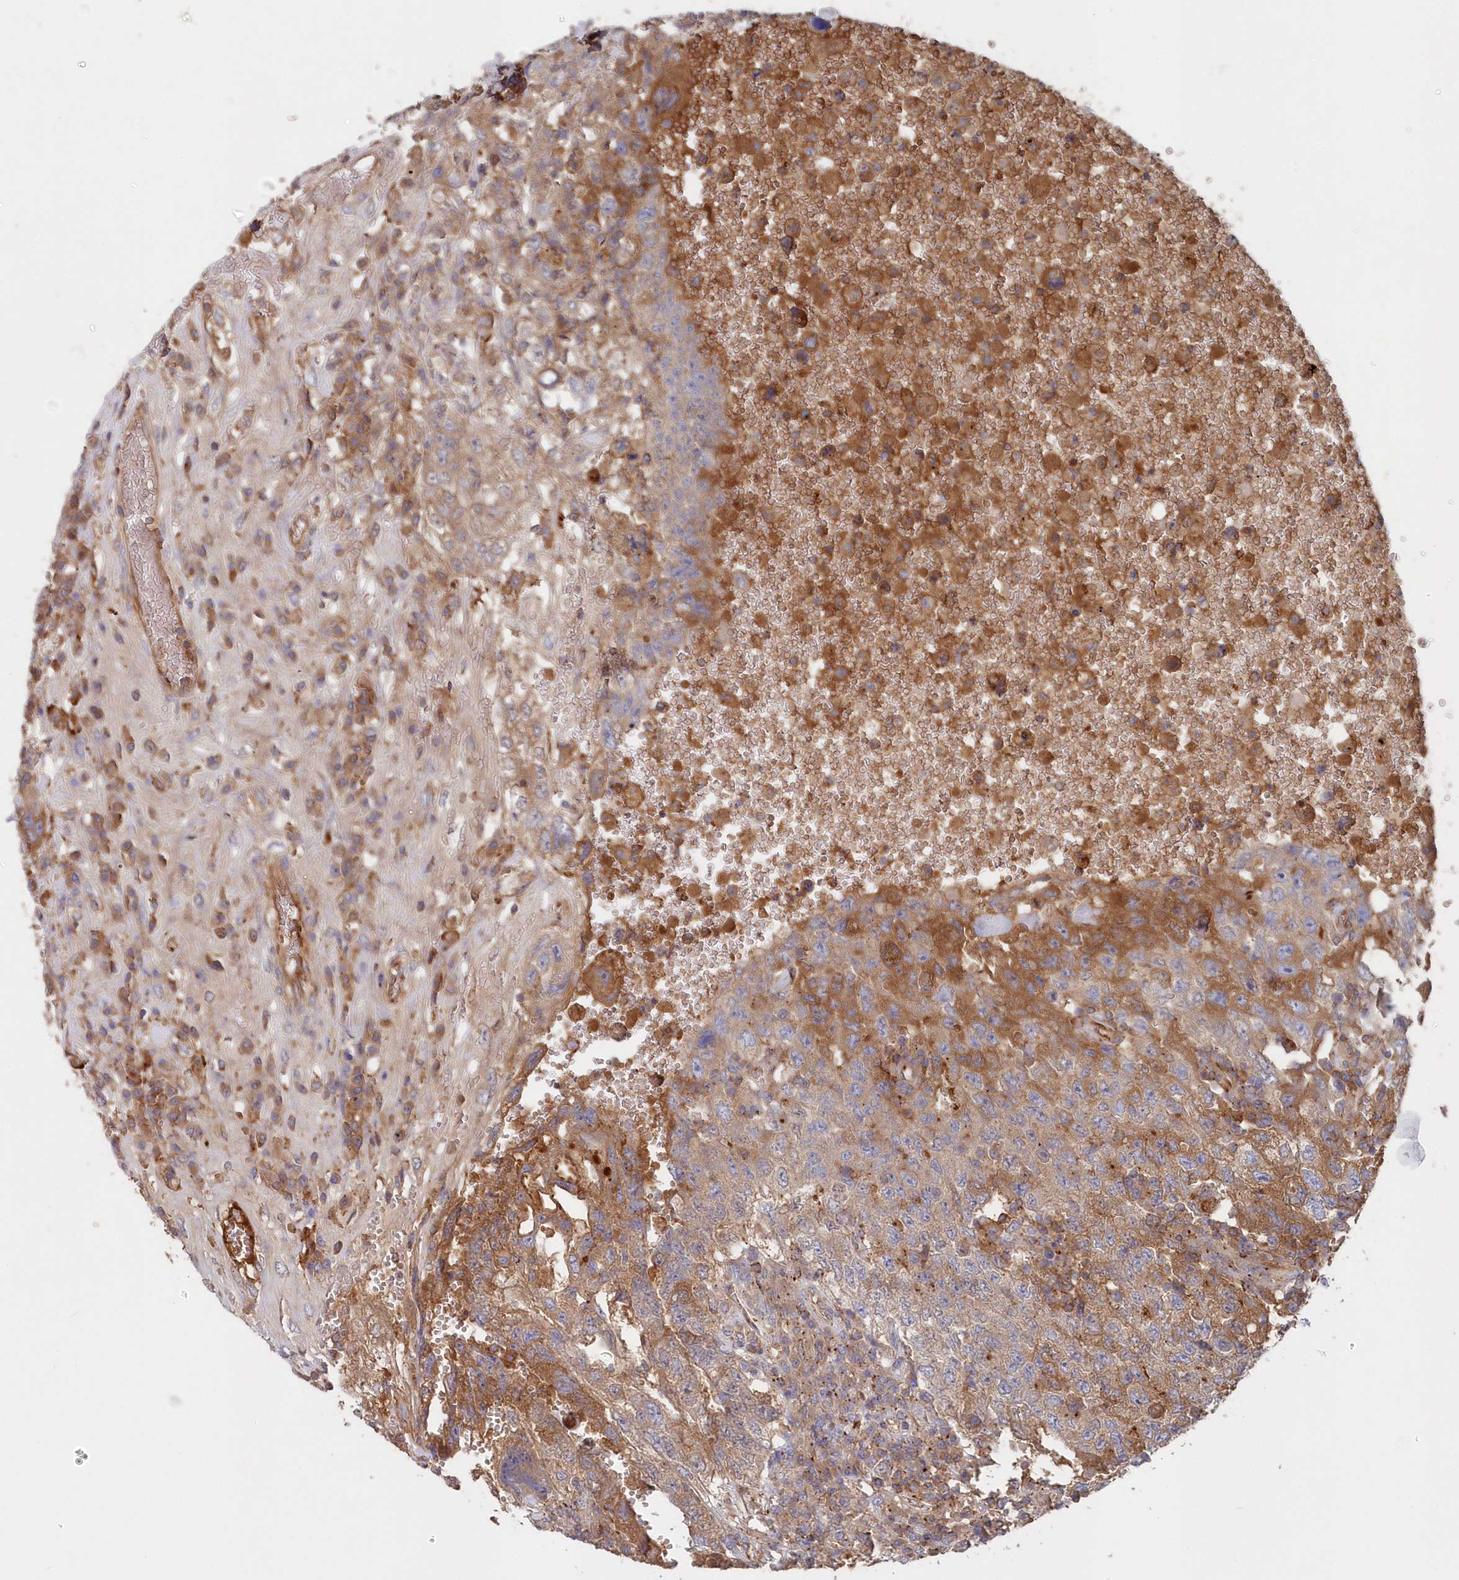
{"staining": {"intensity": "weak", "quantity": "25%-75%", "location": "cytoplasmic/membranous"}, "tissue": "testis cancer", "cell_type": "Tumor cells", "image_type": "cancer", "snomed": [{"axis": "morphology", "description": "Carcinoma, Embryonal, NOS"}, {"axis": "topography", "description": "Testis"}], "caption": "IHC histopathology image of human testis cancer (embryonal carcinoma) stained for a protein (brown), which reveals low levels of weak cytoplasmic/membranous staining in approximately 25%-75% of tumor cells.", "gene": "ABHD14B", "patient": {"sex": "male", "age": 26}}